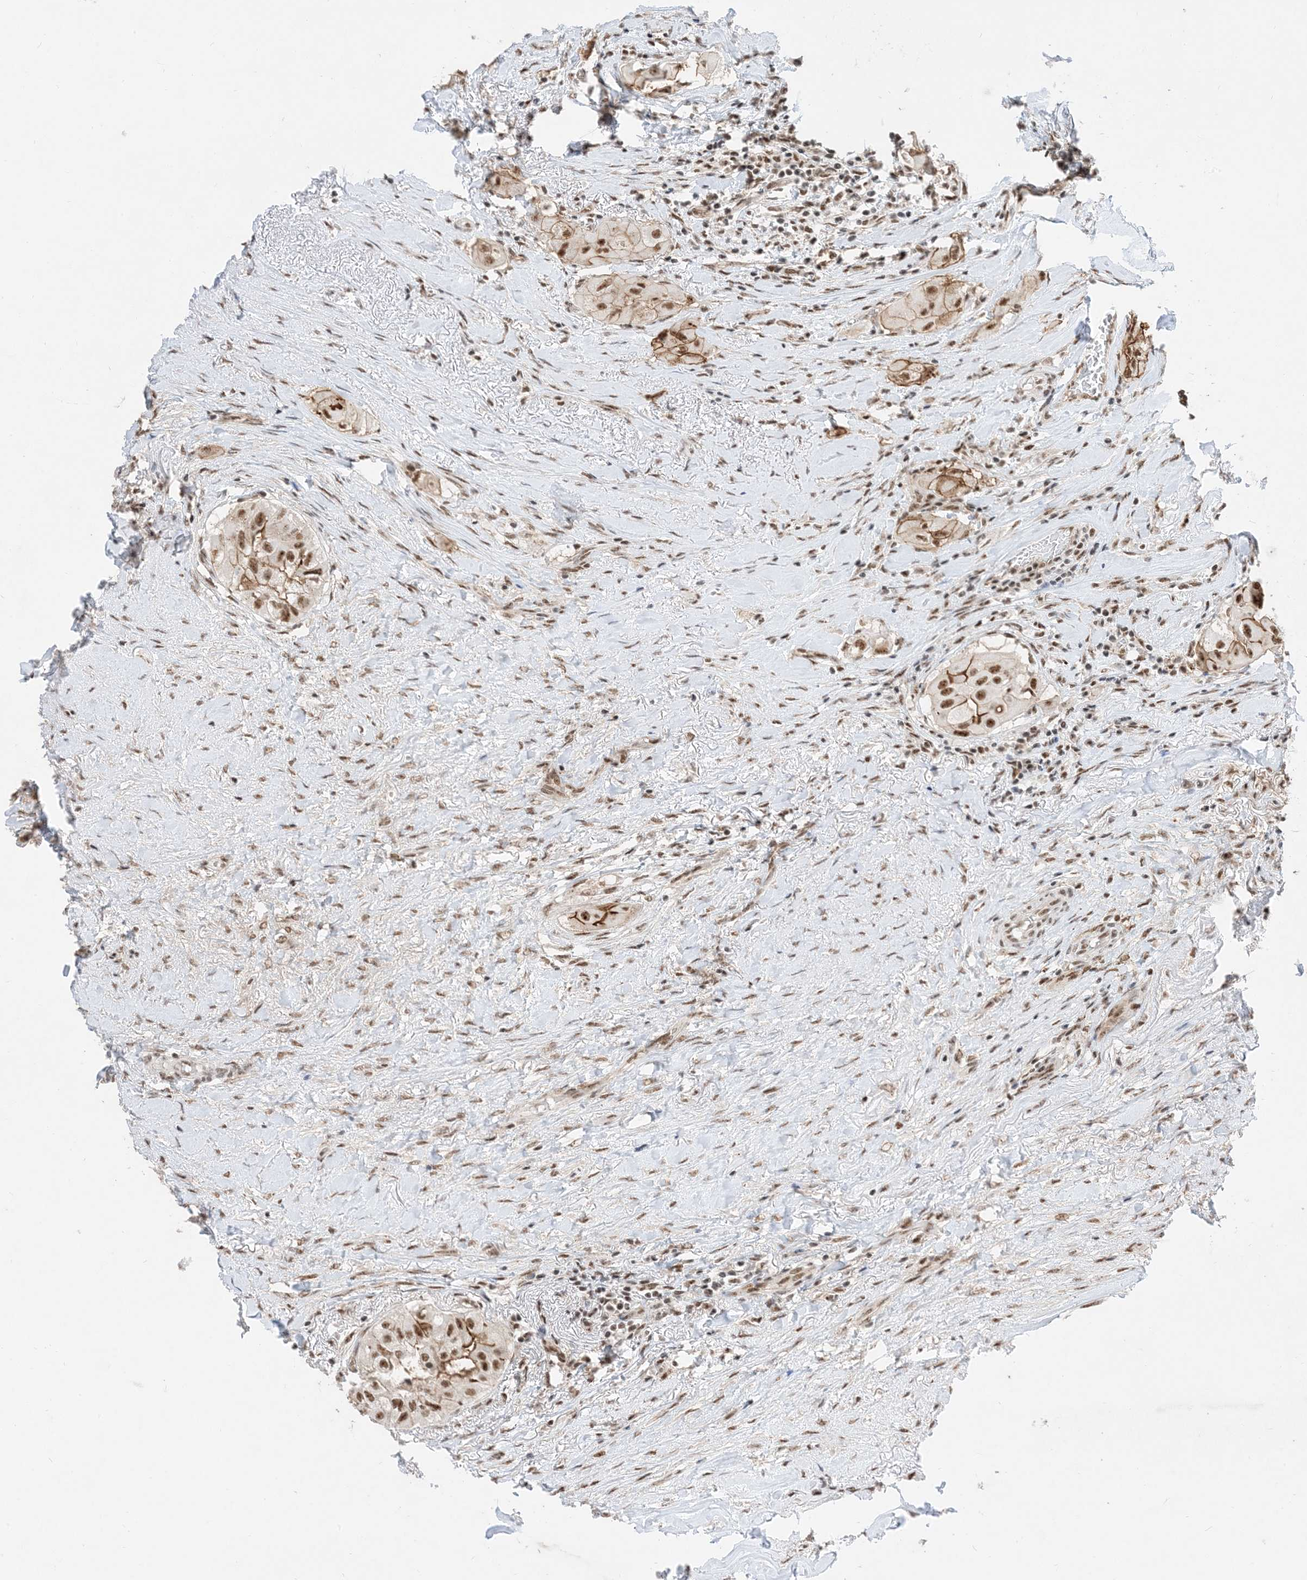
{"staining": {"intensity": "strong", "quantity": ">75%", "location": "cytoplasmic/membranous,nuclear"}, "tissue": "thyroid cancer", "cell_type": "Tumor cells", "image_type": "cancer", "snomed": [{"axis": "morphology", "description": "Papillary adenocarcinoma, NOS"}, {"axis": "topography", "description": "Thyroid gland"}], "caption": "Immunohistochemistry (DAB (3,3'-diaminobenzidine)) staining of human thyroid cancer (papillary adenocarcinoma) shows strong cytoplasmic/membranous and nuclear protein staining in approximately >75% of tumor cells. The staining is performed using DAB (3,3'-diaminobenzidine) brown chromogen to label protein expression. The nuclei are counter-stained blue using hematoxylin.", "gene": "SF3A3", "patient": {"sex": "female", "age": 59}}